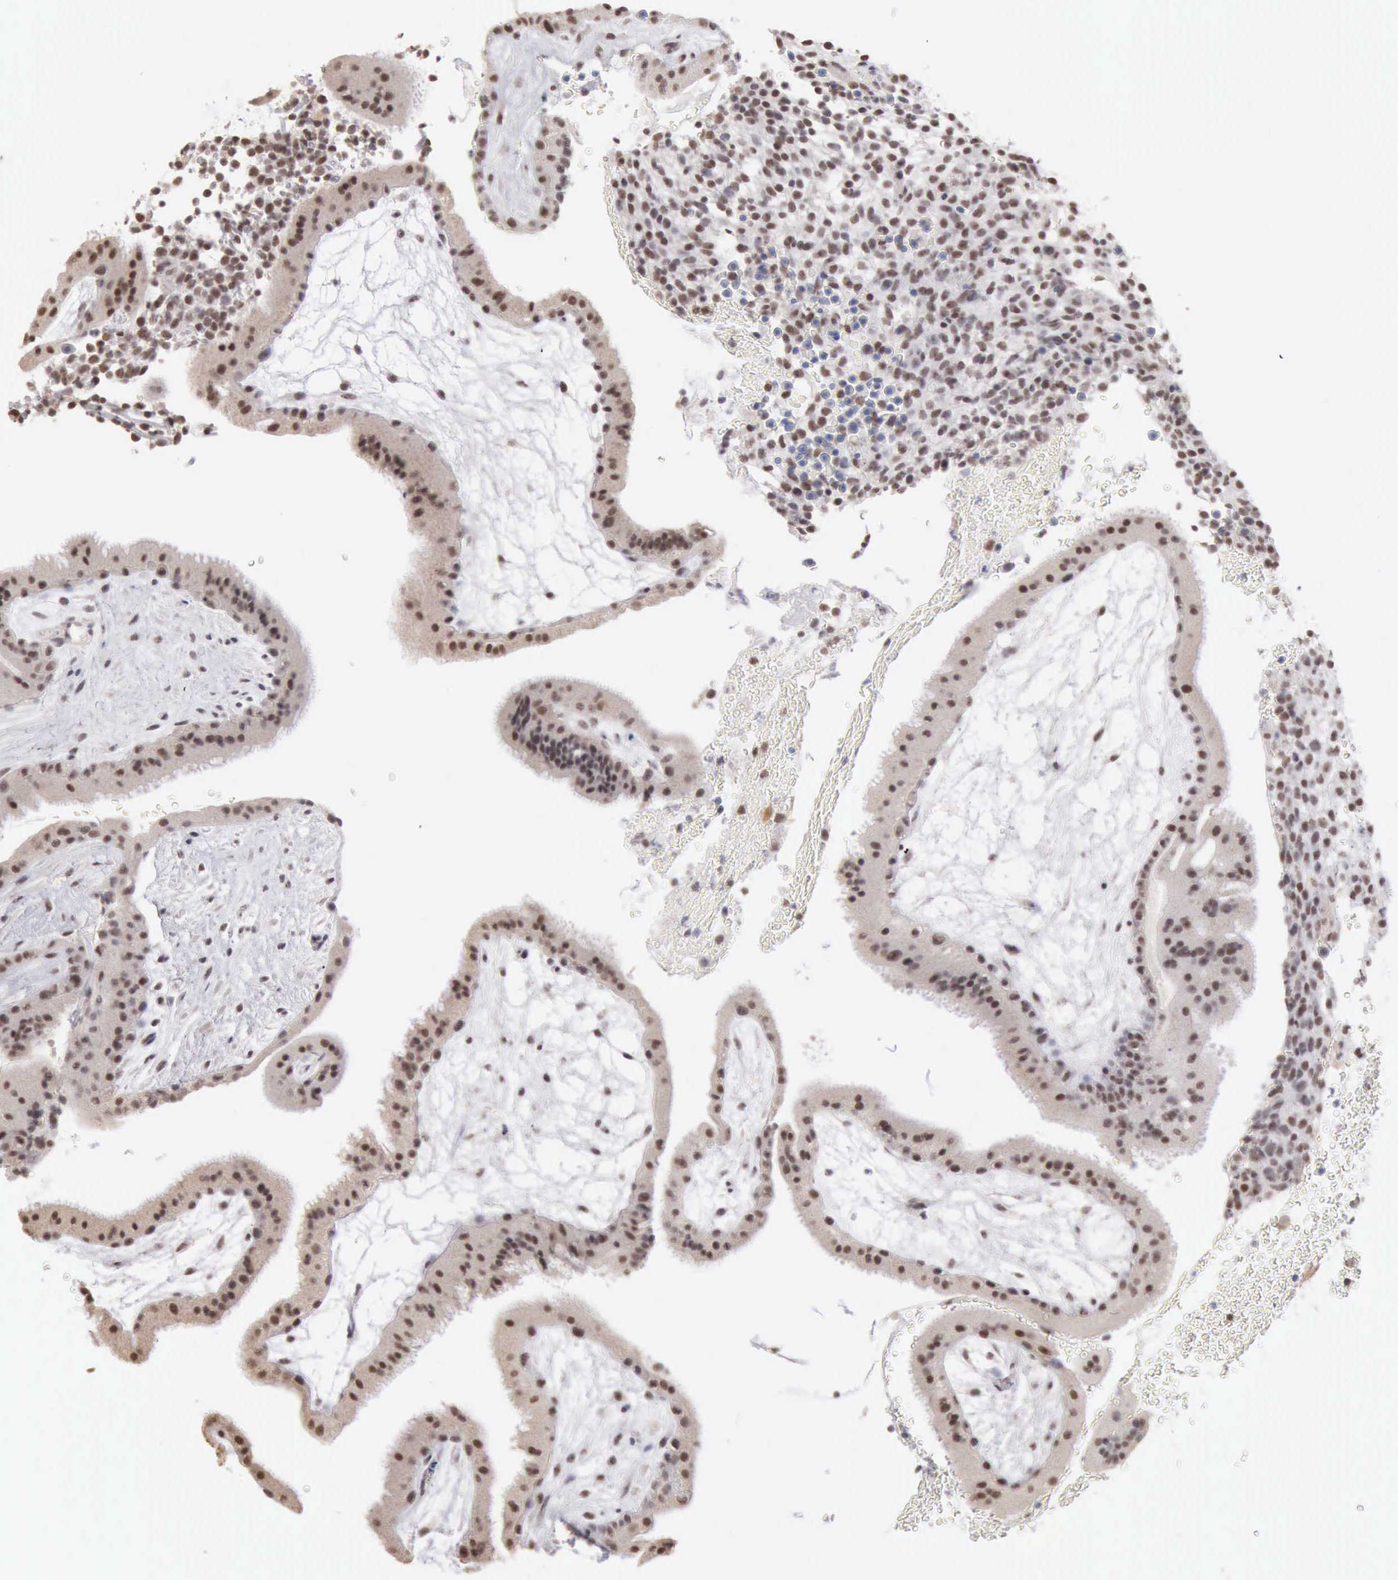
{"staining": {"intensity": "moderate", "quantity": "25%-75%", "location": "cytoplasmic/membranous,nuclear"}, "tissue": "placenta", "cell_type": "Decidual cells", "image_type": "normal", "snomed": [{"axis": "morphology", "description": "Normal tissue, NOS"}, {"axis": "topography", "description": "Placenta"}], "caption": "Immunohistochemical staining of normal placenta shows 25%-75% levels of moderate cytoplasmic/membranous,nuclear protein staining in about 25%-75% of decidual cells. (DAB IHC, brown staining for protein, blue staining for nuclei).", "gene": "TAF1", "patient": {"sex": "female", "age": 19}}